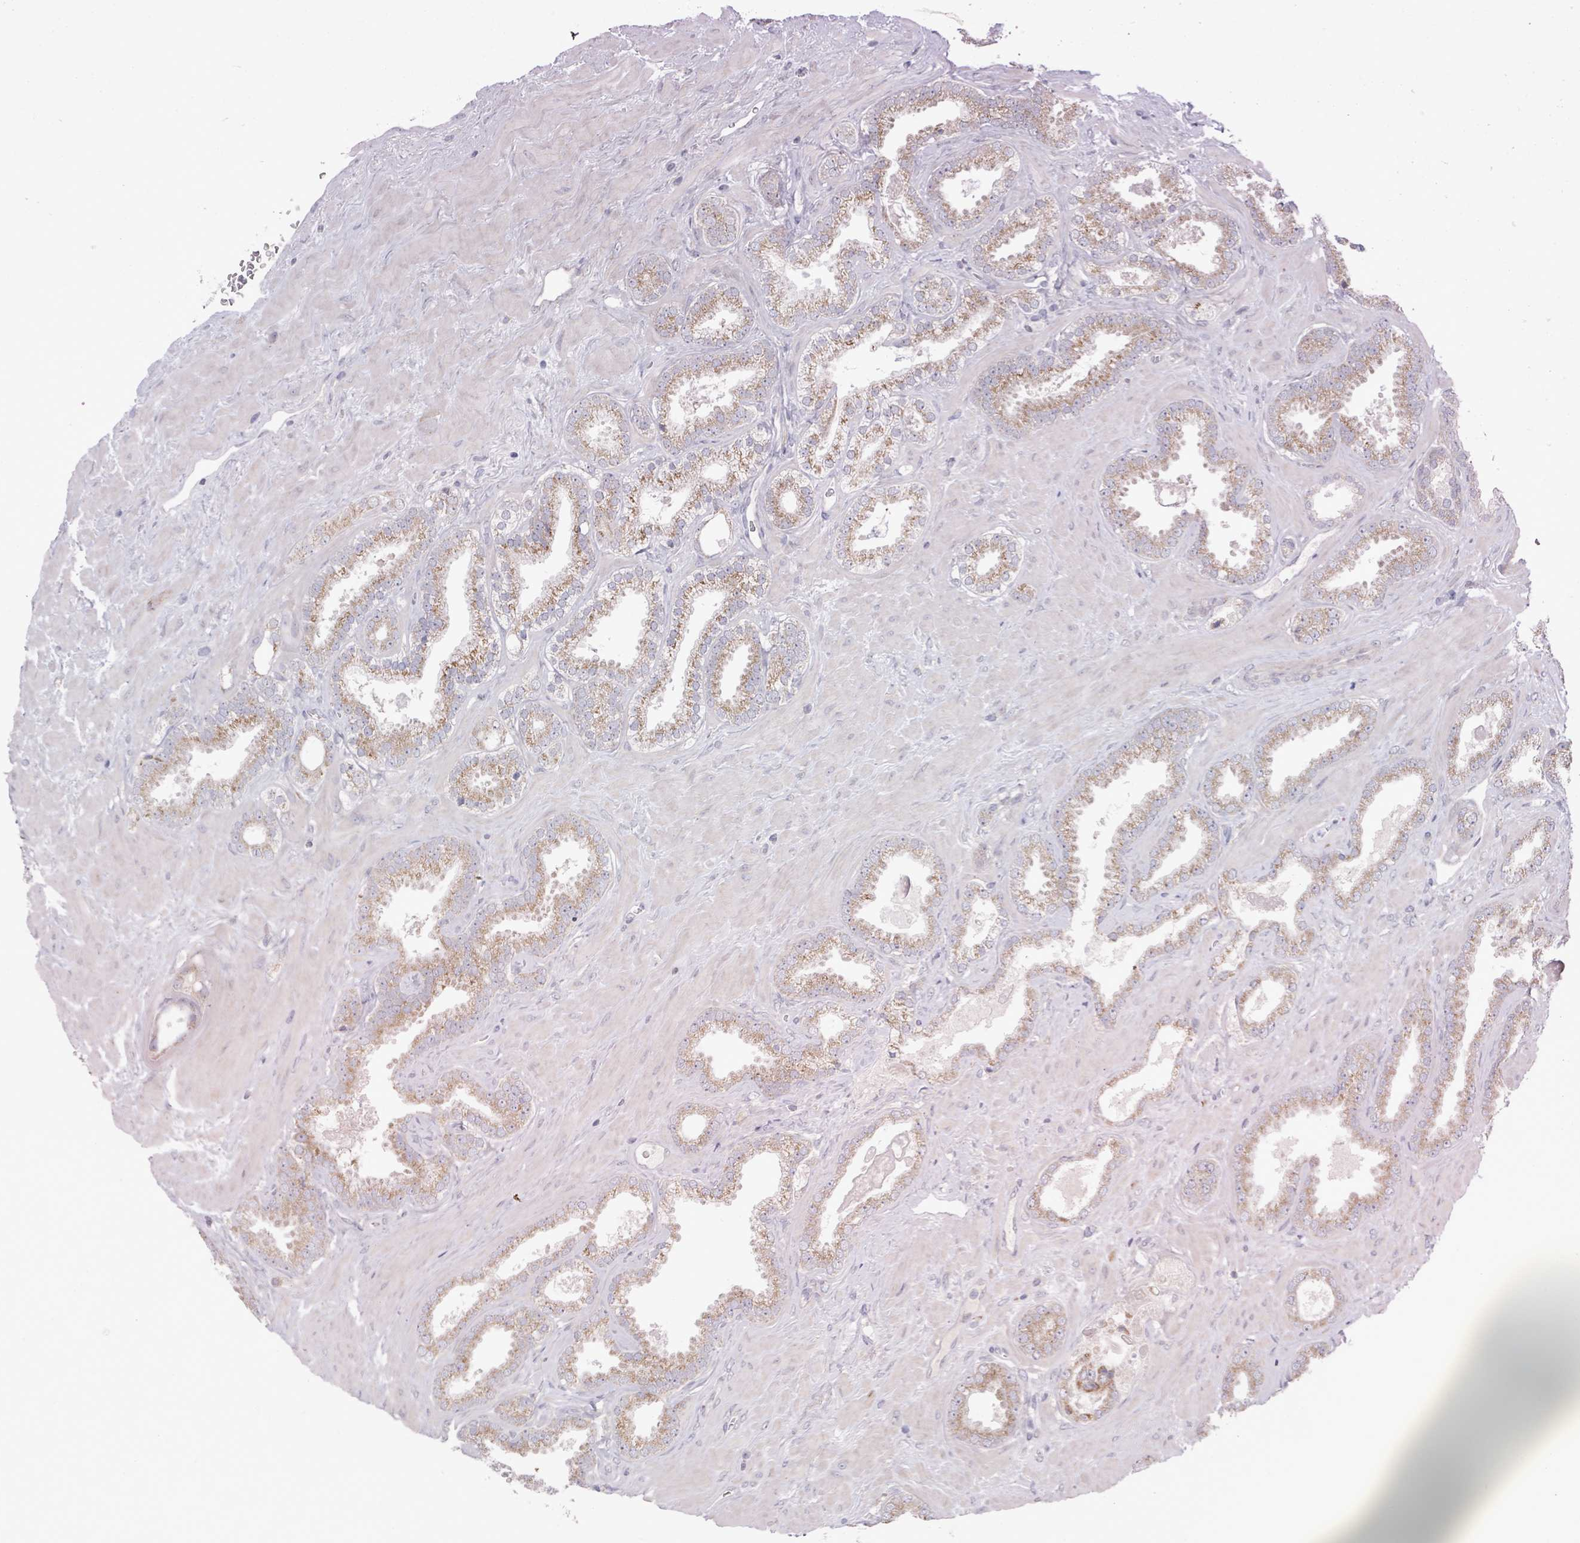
{"staining": {"intensity": "moderate", "quantity": ">75%", "location": "cytoplasmic/membranous"}, "tissue": "prostate cancer", "cell_type": "Tumor cells", "image_type": "cancer", "snomed": [{"axis": "morphology", "description": "Adenocarcinoma, Low grade"}, {"axis": "topography", "description": "Prostate"}], "caption": "Immunohistochemistry (IHC) photomicrograph of neoplastic tissue: human prostate cancer (adenocarcinoma (low-grade)) stained using immunohistochemistry shows medium levels of moderate protein expression localized specifically in the cytoplasmic/membranous of tumor cells, appearing as a cytoplasmic/membranous brown color.", "gene": "ZFPM1", "patient": {"sex": "male", "age": 62}}